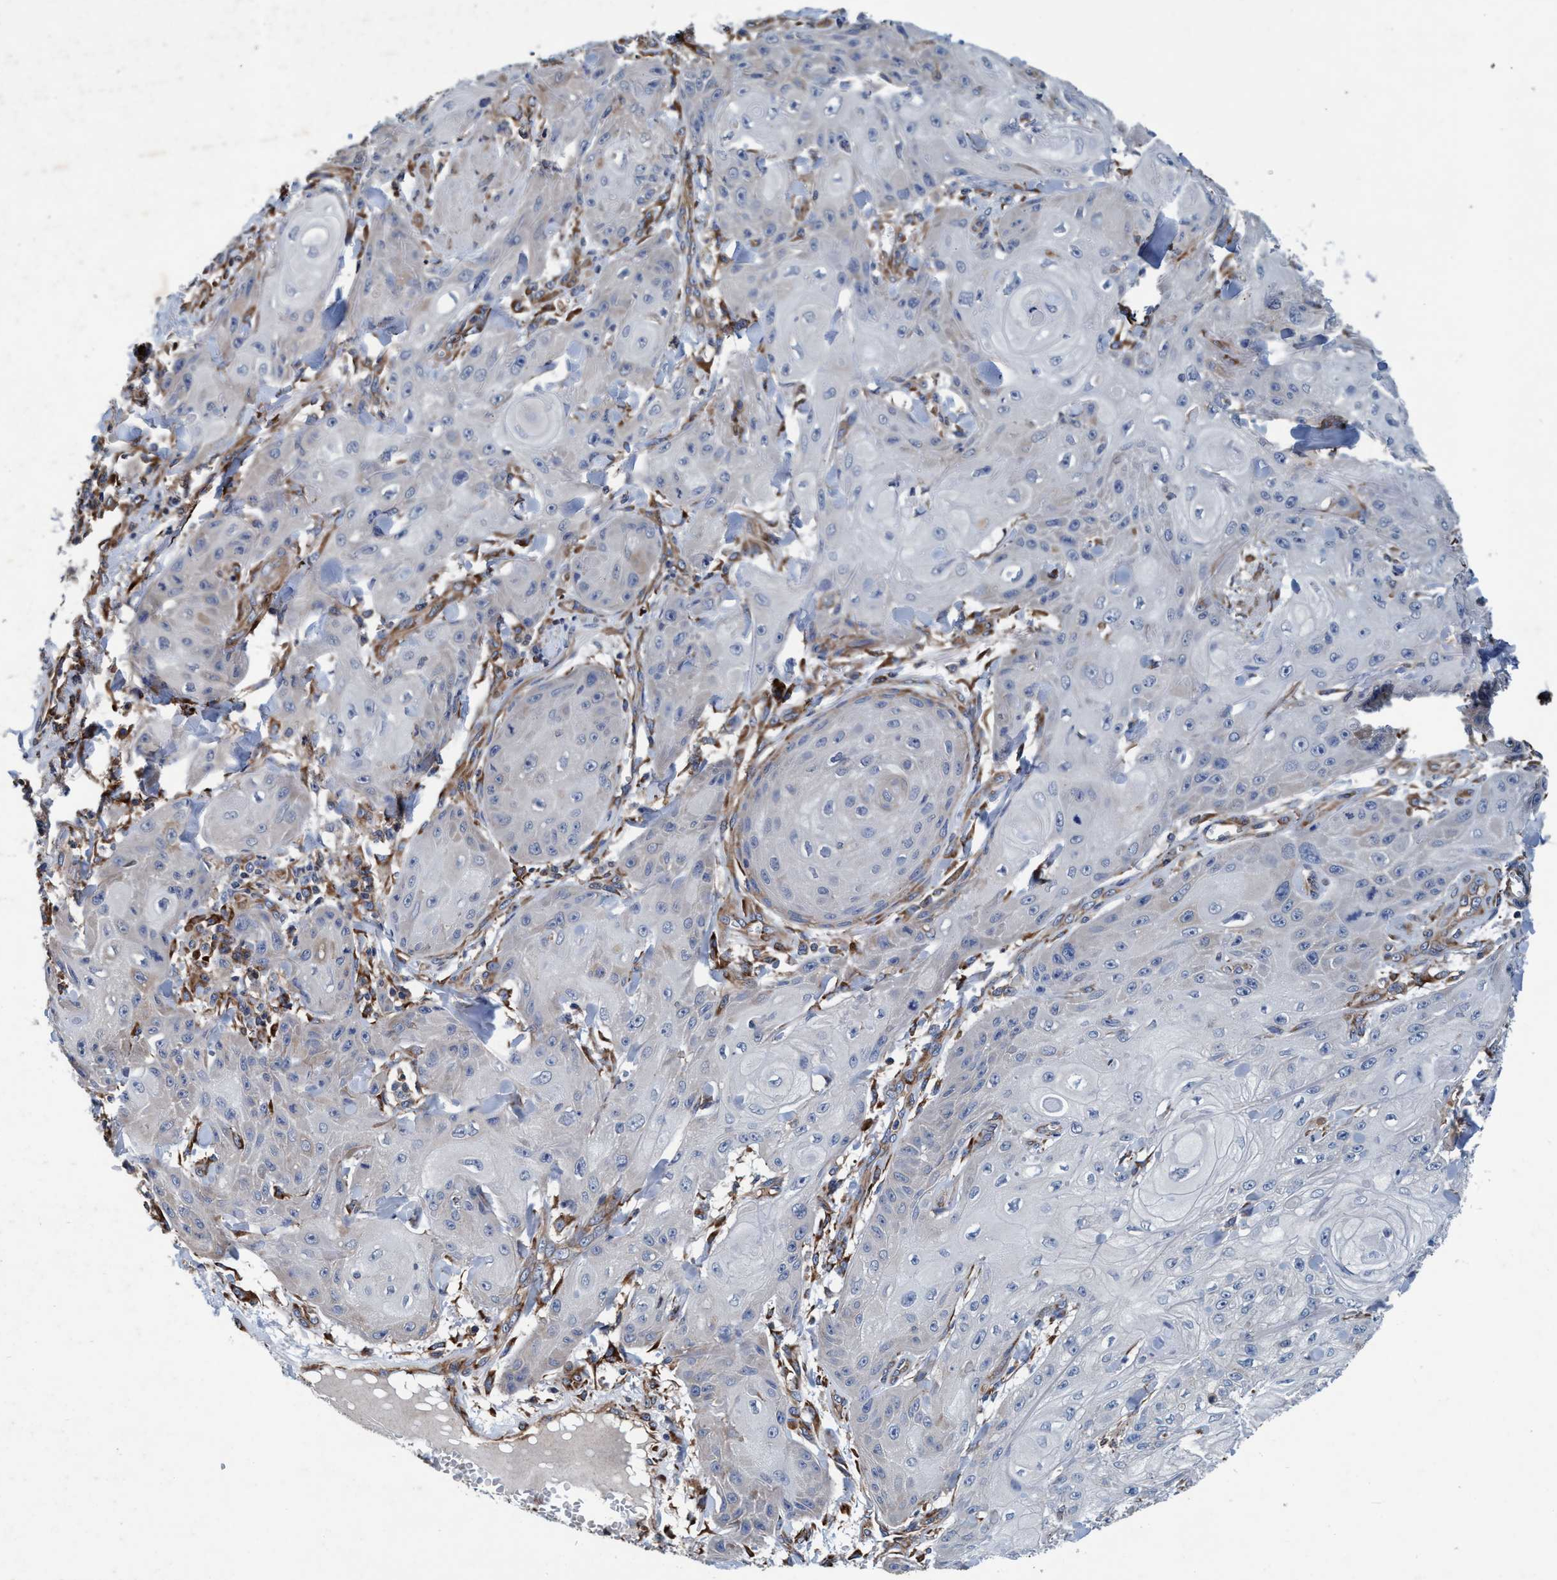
{"staining": {"intensity": "weak", "quantity": "<25%", "location": "cytoplasmic/membranous"}, "tissue": "skin cancer", "cell_type": "Tumor cells", "image_type": "cancer", "snomed": [{"axis": "morphology", "description": "Squamous cell carcinoma, NOS"}, {"axis": "topography", "description": "Skin"}], "caption": "Immunohistochemistry of human skin squamous cell carcinoma demonstrates no positivity in tumor cells.", "gene": "ENDOG", "patient": {"sex": "male", "age": 74}}